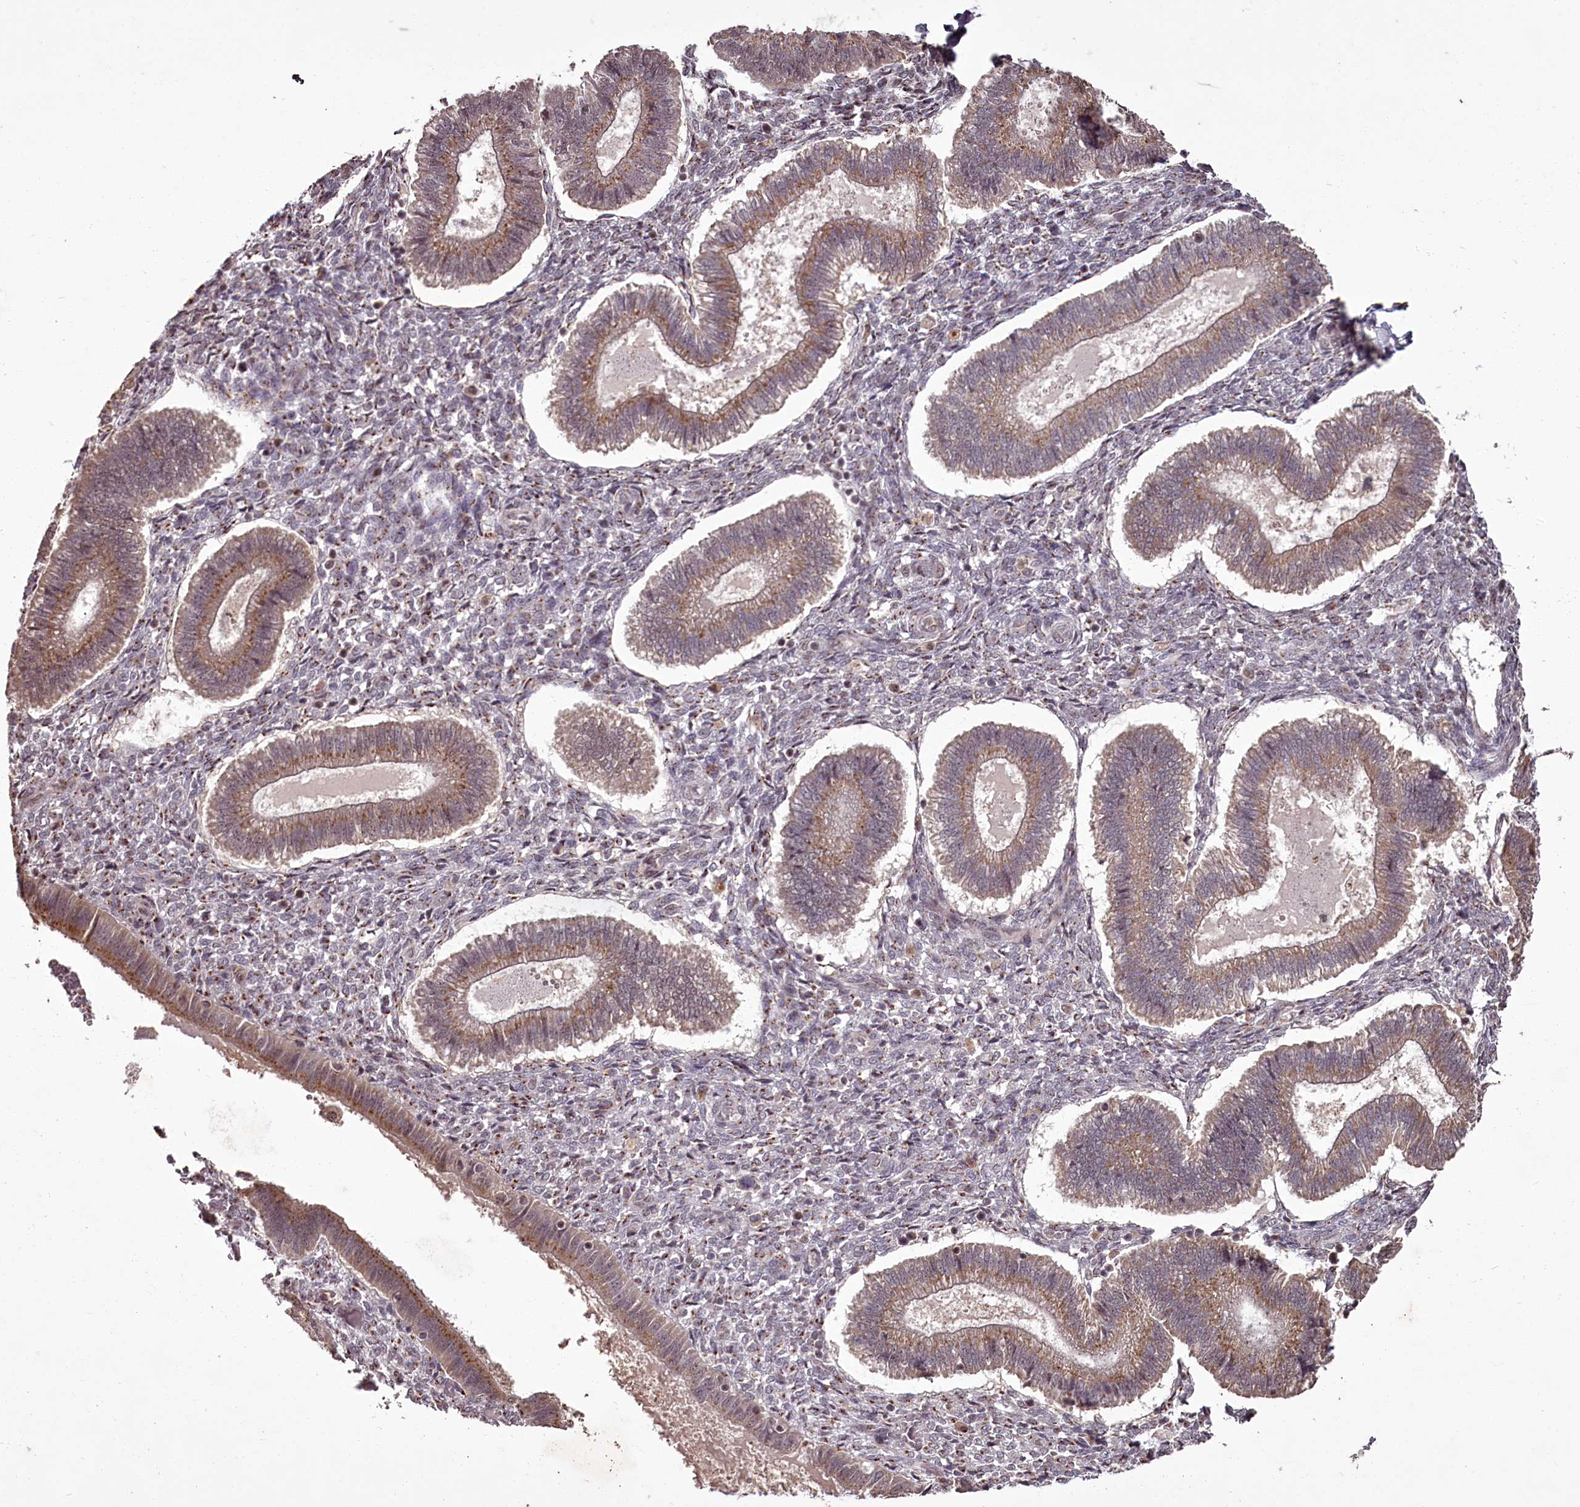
{"staining": {"intensity": "weak", "quantity": "25%-75%", "location": "nuclear"}, "tissue": "endometrium", "cell_type": "Cells in endometrial stroma", "image_type": "normal", "snomed": [{"axis": "morphology", "description": "Normal tissue, NOS"}, {"axis": "topography", "description": "Endometrium"}], "caption": "Immunohistochemical staining of unremarkable human endometrium shows 25%-75% levels of weak nuclear protein expression in approximately 25%-75% of cells in endometrial stroma. (Stains: DAB in brown, nuclei in blue, Microscopy: brightfield microscopy at high magnification).", "gene": "CEP83", "patient": {"sex": "female", "age": 25}}